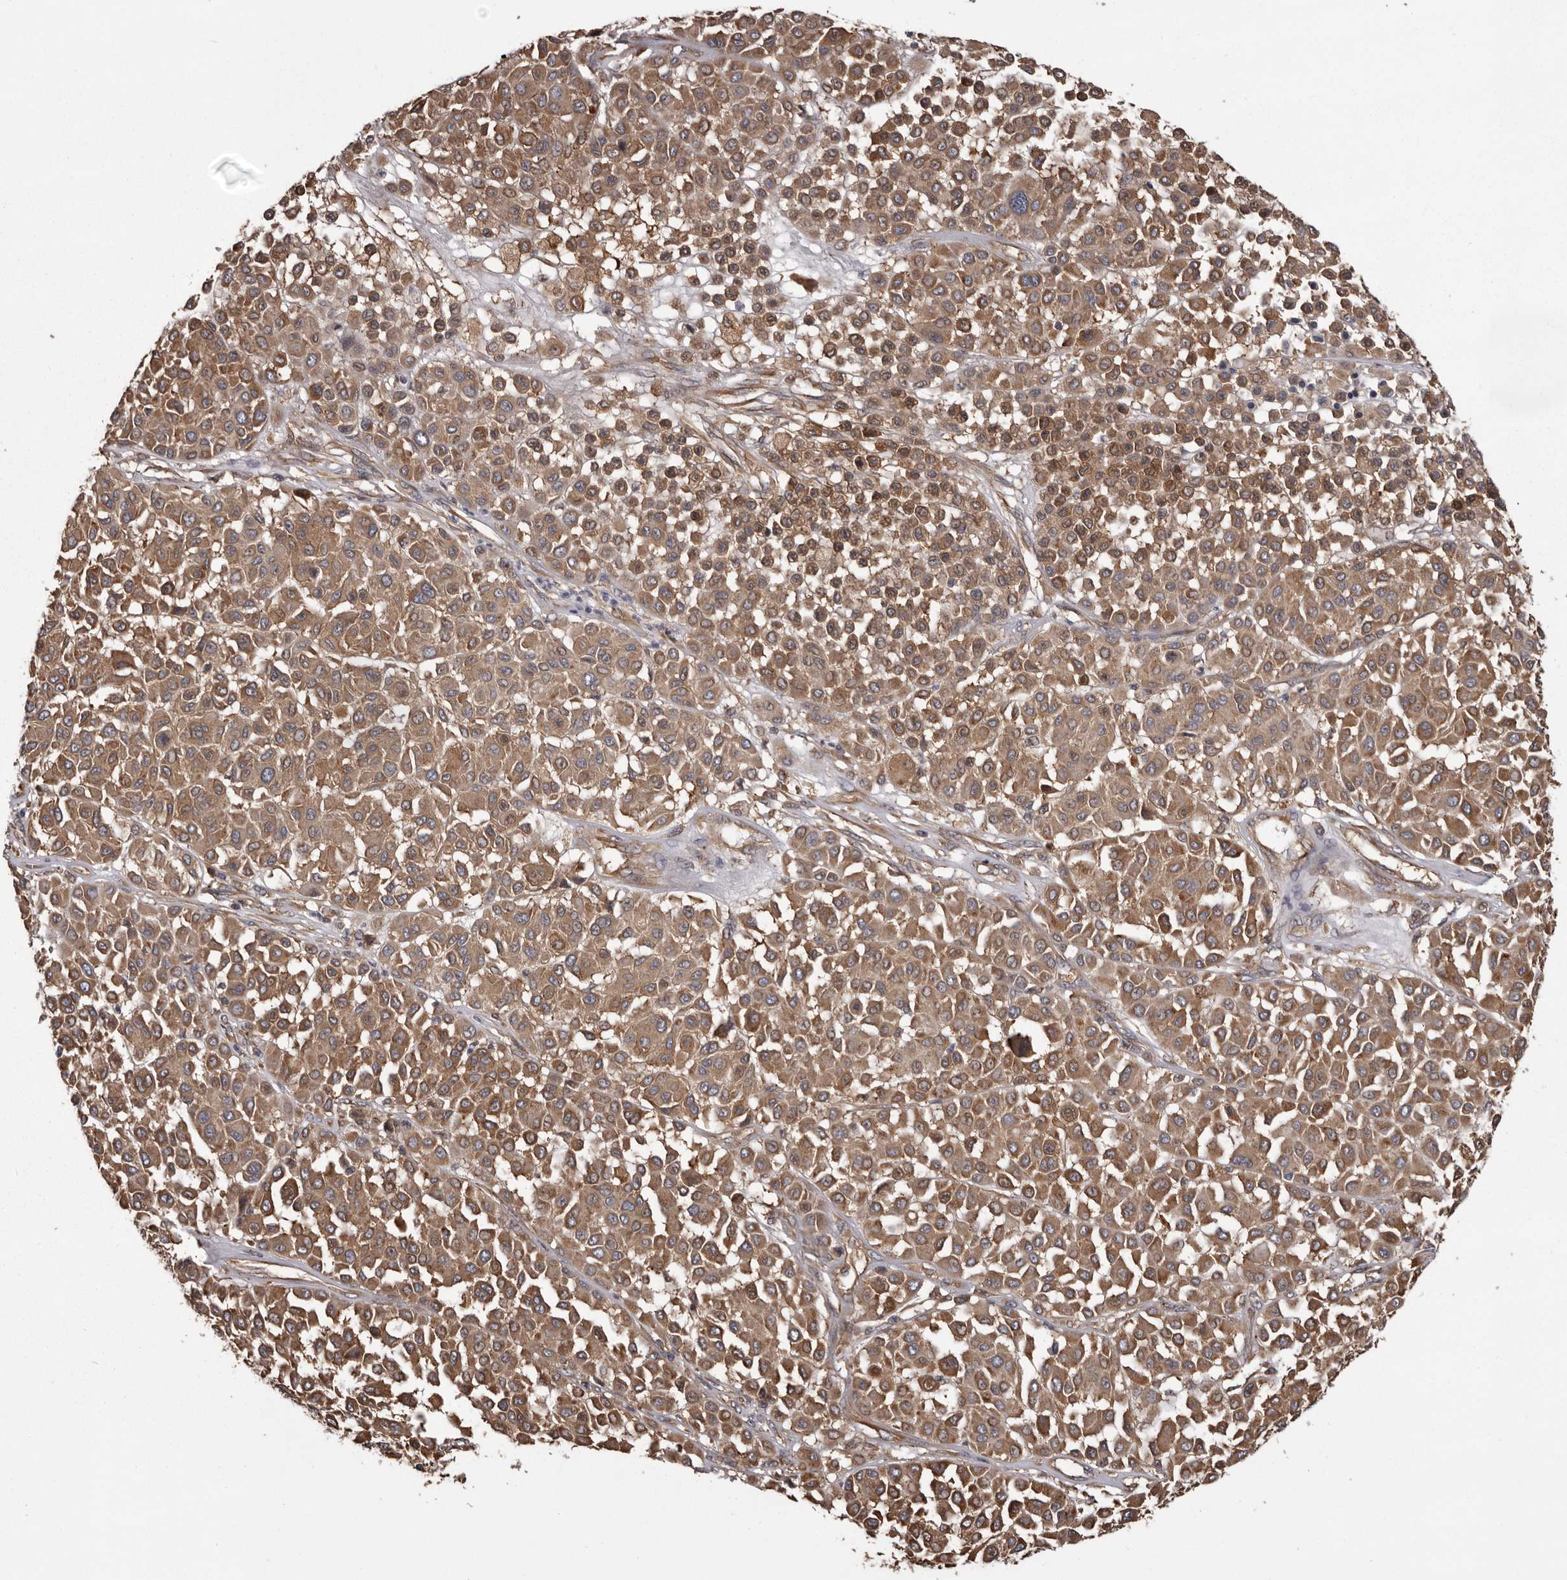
{"staining": {"intensity": "moderate", "quantity": ">75%", "location": "cytoplasmic/membranous"}, "tissue": "melanoma", "cell_type": "Tumor cells", "image_type": "cancer", "snomed": [{"axis": "morphology", "description": "Malignant melanoma, Metastatic site"}, {"axis": "topography", "description": "Soft tissue"}], "caption": "Immunohistochemical staining of melanoma displays moderate cytoplasmic/membranous protein expression in approximately >75% of tumor cells. (DAB IHC, brown staining for protein, blue staining for nuclei).", "gene": "DARS1", "patient": {"sex": "male", "age": 41}}